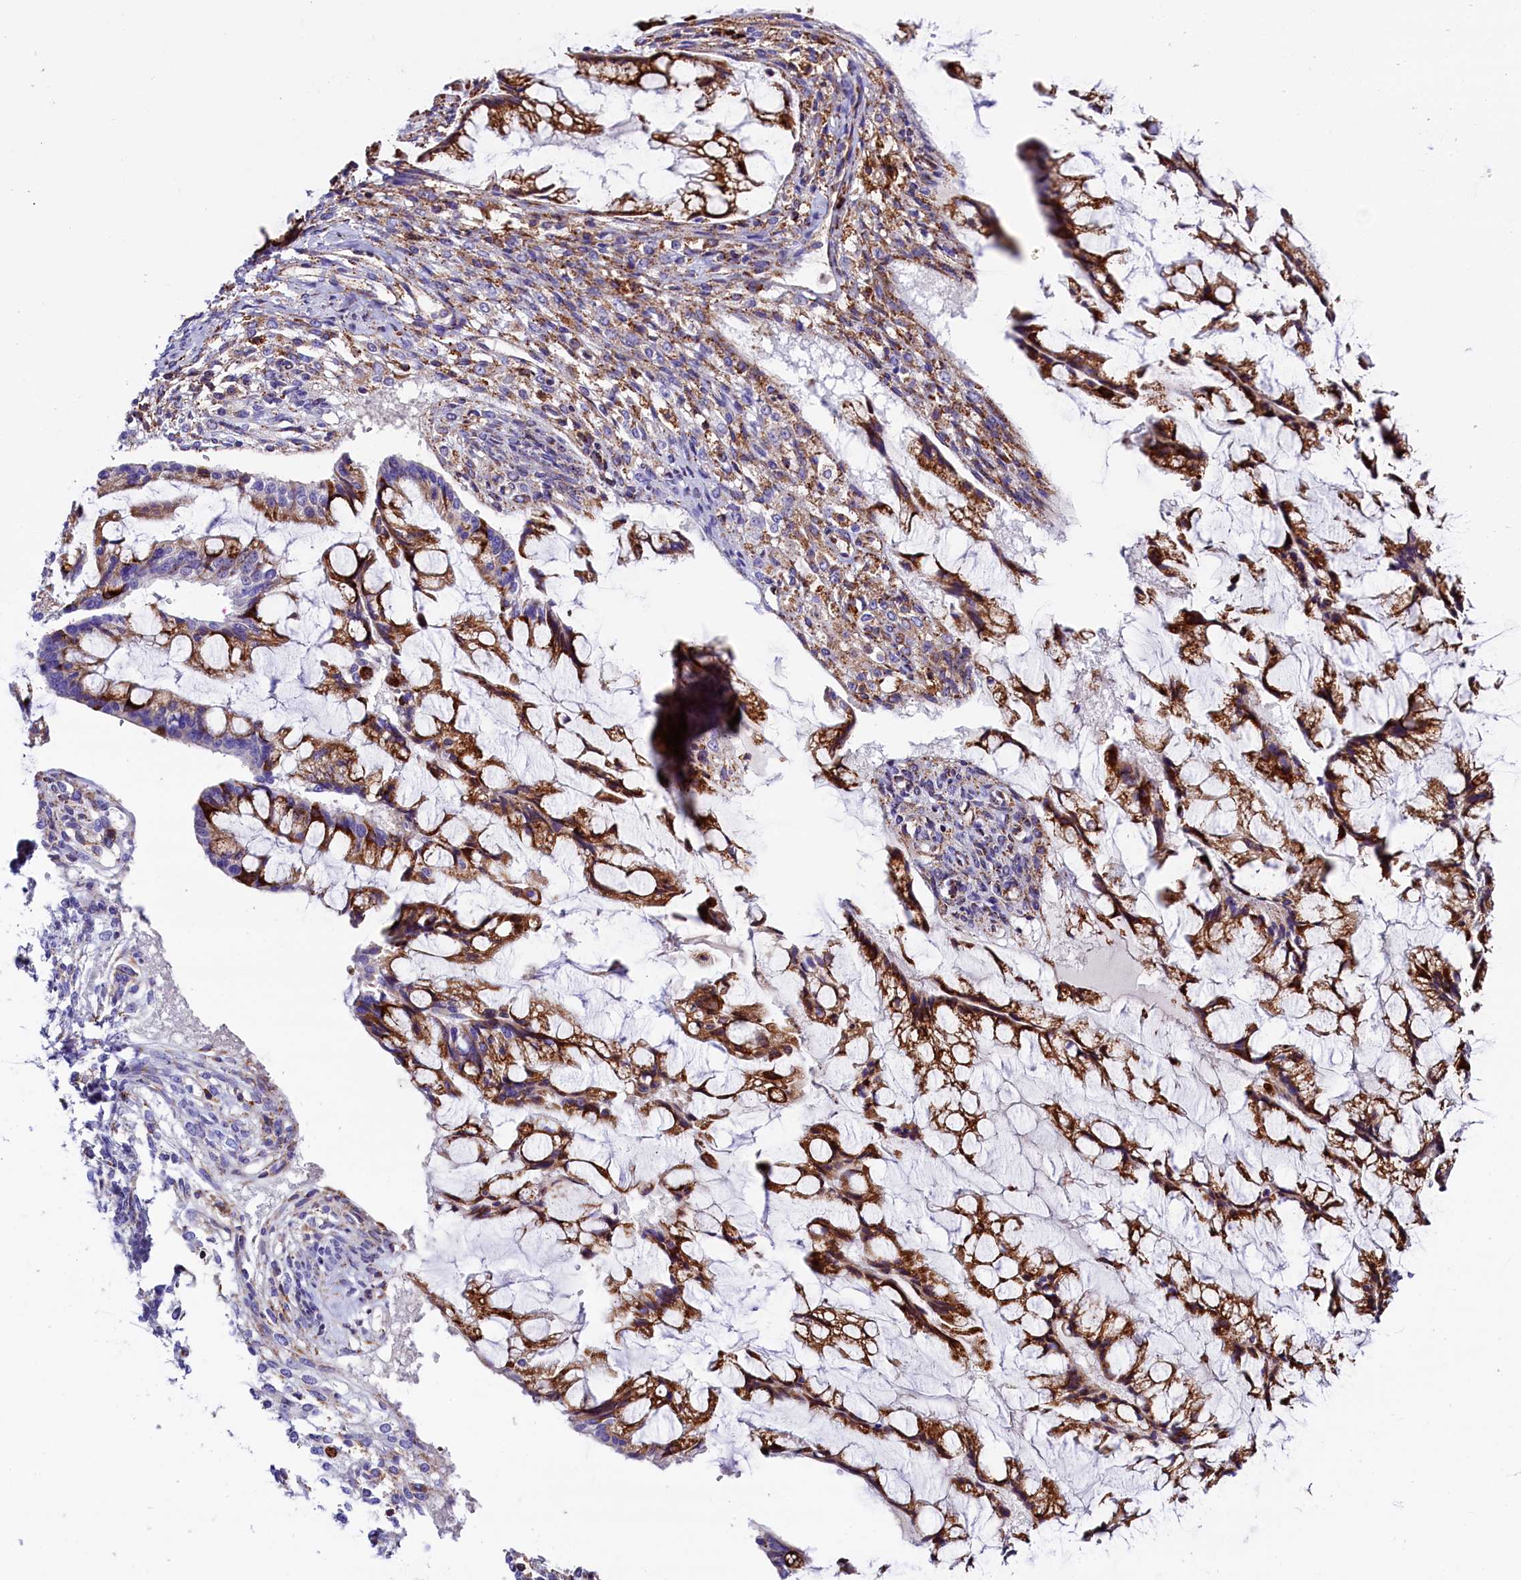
{"staining": {"intensity": "moderate", "quantity": ">75%", "location": "cytoplasmic/membranous"}, "tissue": "ovarian cancer", "cell_type": "Tumor cells", "image_type": "cancer", "snomed": [{"axis": "morphology", "description": "Cystadenocarcinoma, mucinous, NOS"}, {"axis": "topography", "description": "Ovary"}], "caption": "This image reveals immunohistochemistry (IHC) staining of human mucinous cystadenocarcinoma (ovarian), with medium moderate cytoplasmic/membranous expression in approximately >75% of tumor cells.", "gene": "CMTR2", "patient": {"sex": "female", "age": 73}}